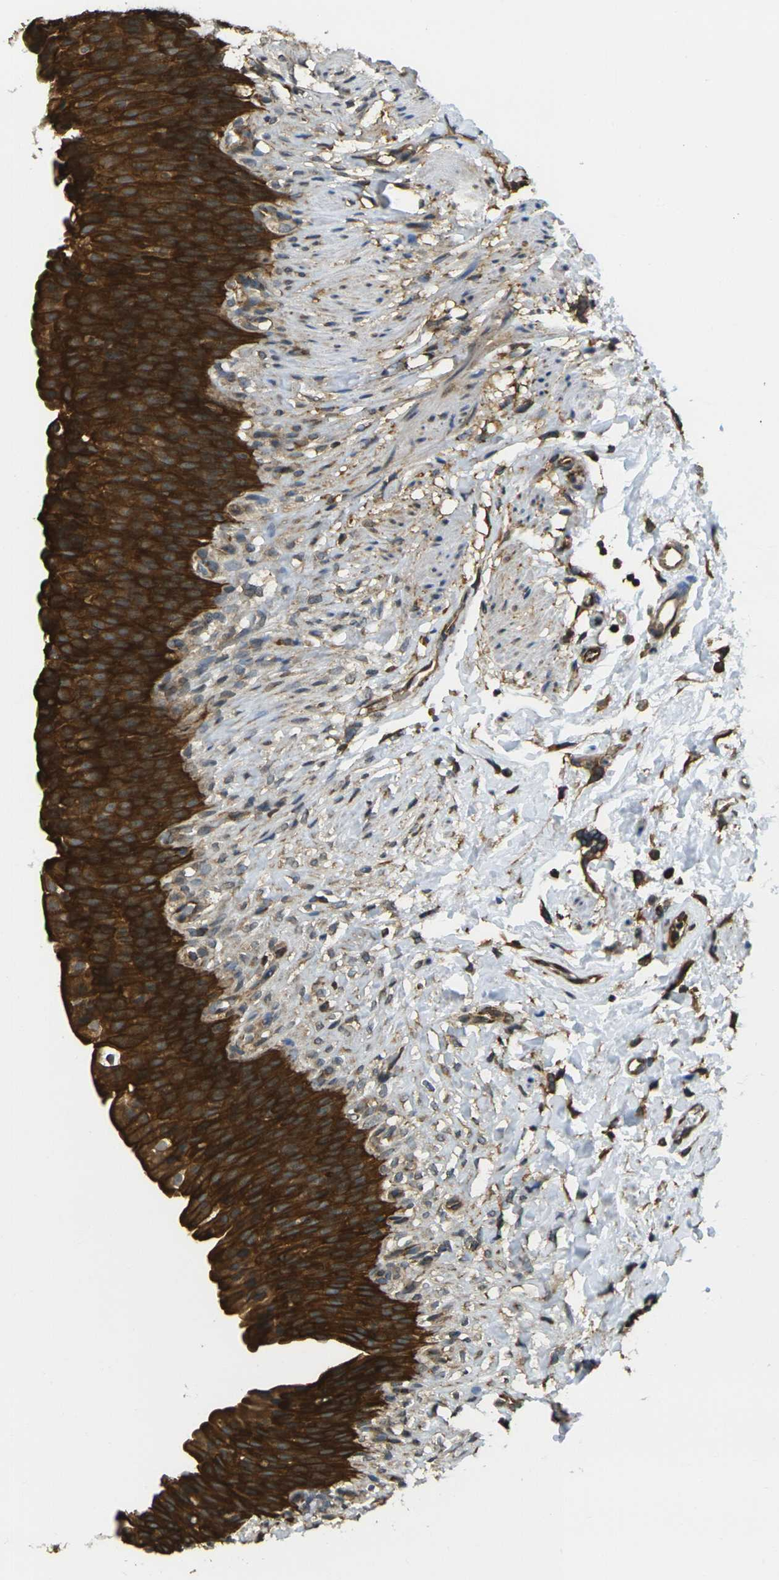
{"staining": {"intensity": "strong", "quantity": ">75%", "location": "cytoplasmic/membranous"}, "tissue": "urinary bladder", "cell_type": "Urothelial cells", "image_type": "normal", "snomed": [{"axis": "morphology", "description": "Normal tissue, NOS"}, {"axis": "topography", "description": "Urinary bladder"}], "caption": "Protein expression by immunohistochemistry exhibits strong cytoplasmic/membranous staining in approximately >75% of urothelial cells in normal urinary bladder.", "gene": "CAST", "patient": {"sex": "female", "age": 79}}